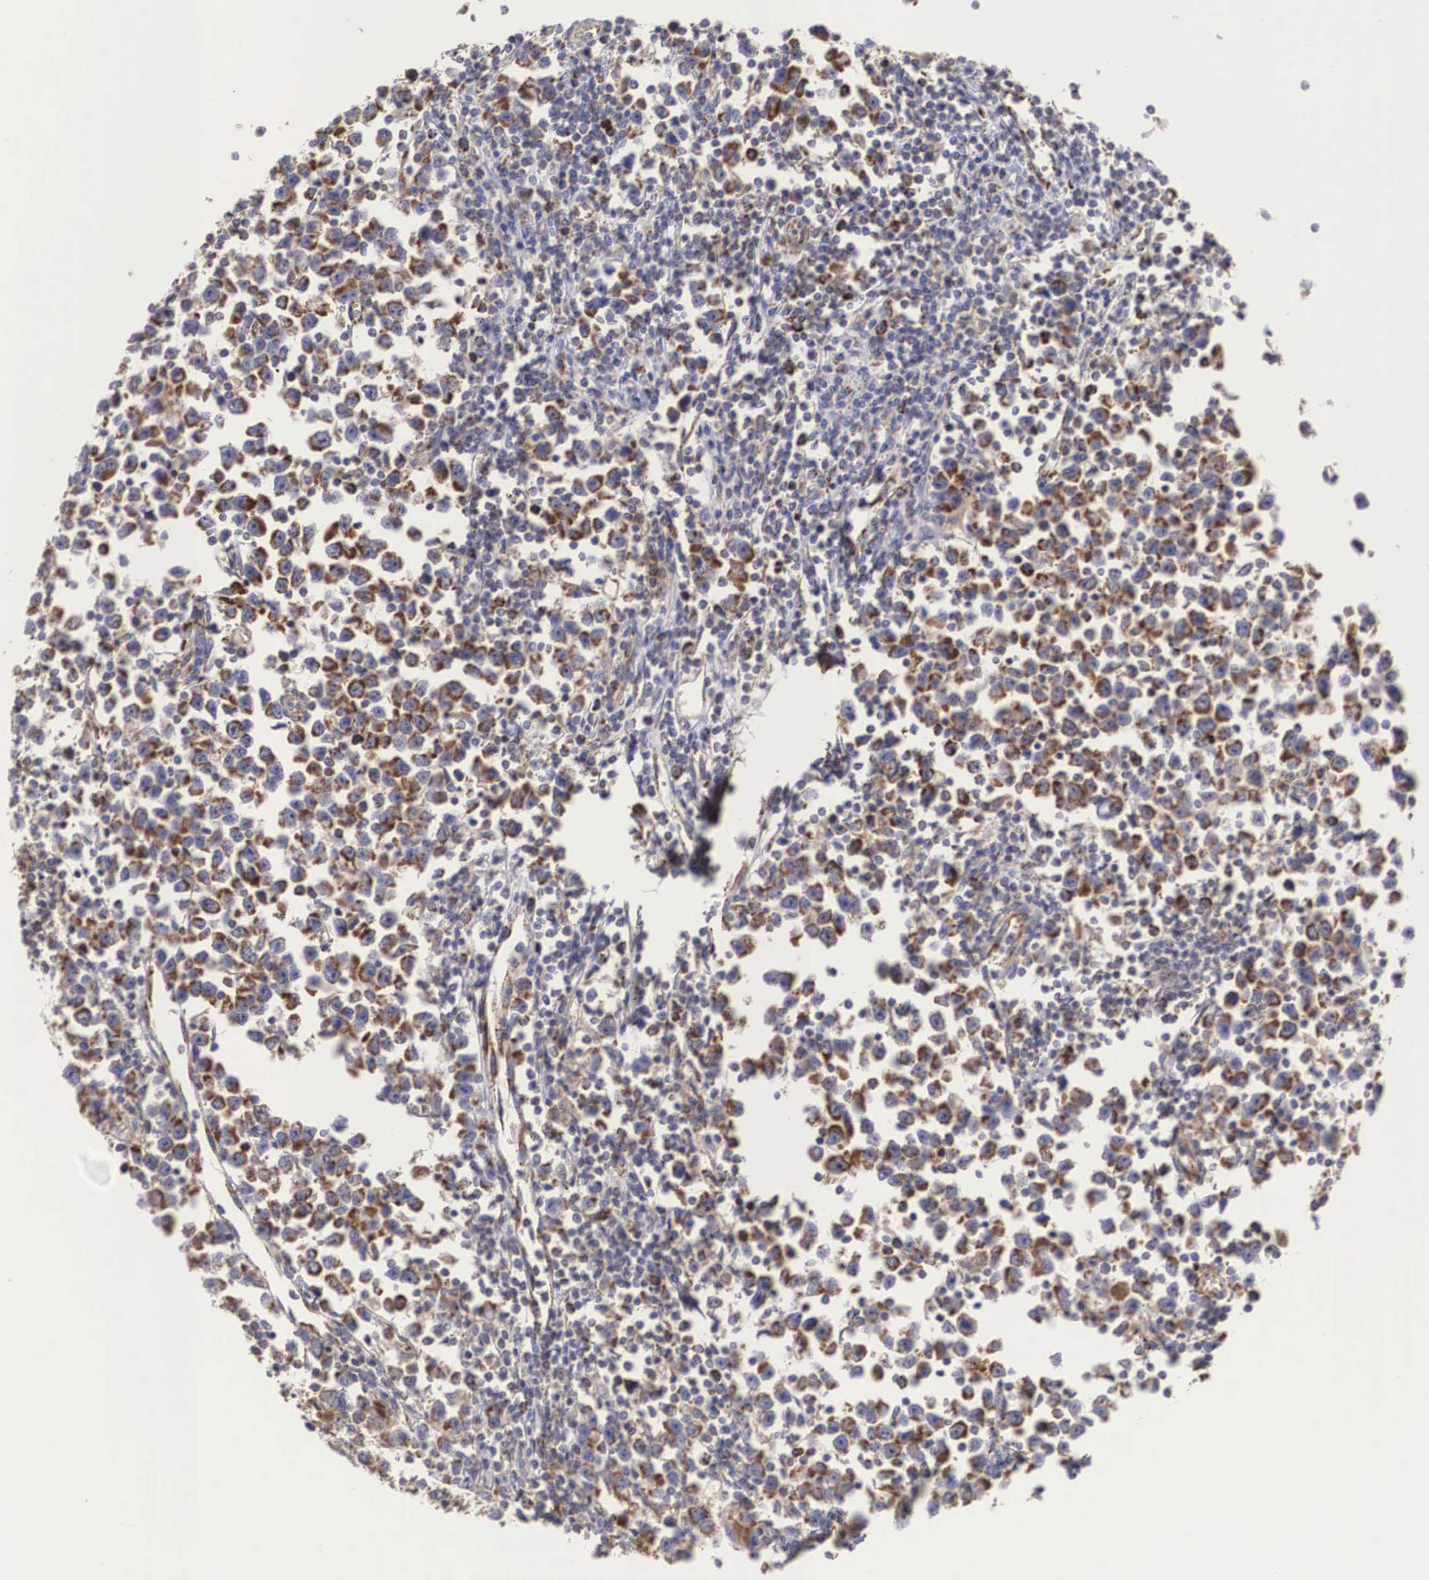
{"staining": {"intensity": "moderate", "quantity": ">75%", "location": "cytoplasmic/membranous"}, "tissue": "testis cancer", "cell_type": "Tumor cells", "image_type": "cancer", "snomed": [{"axis": "morphology", "description": "Seminoma, NOS"}, {"axis": "topography", "description": "Testis"}], "caption": "Moderate cytoplasmic/membranous staining is seen in about >75% of tumor cells in seminoma (testis).", "gene": "XPNPEP3", "patient": {"sex": "male", "age": 43}}